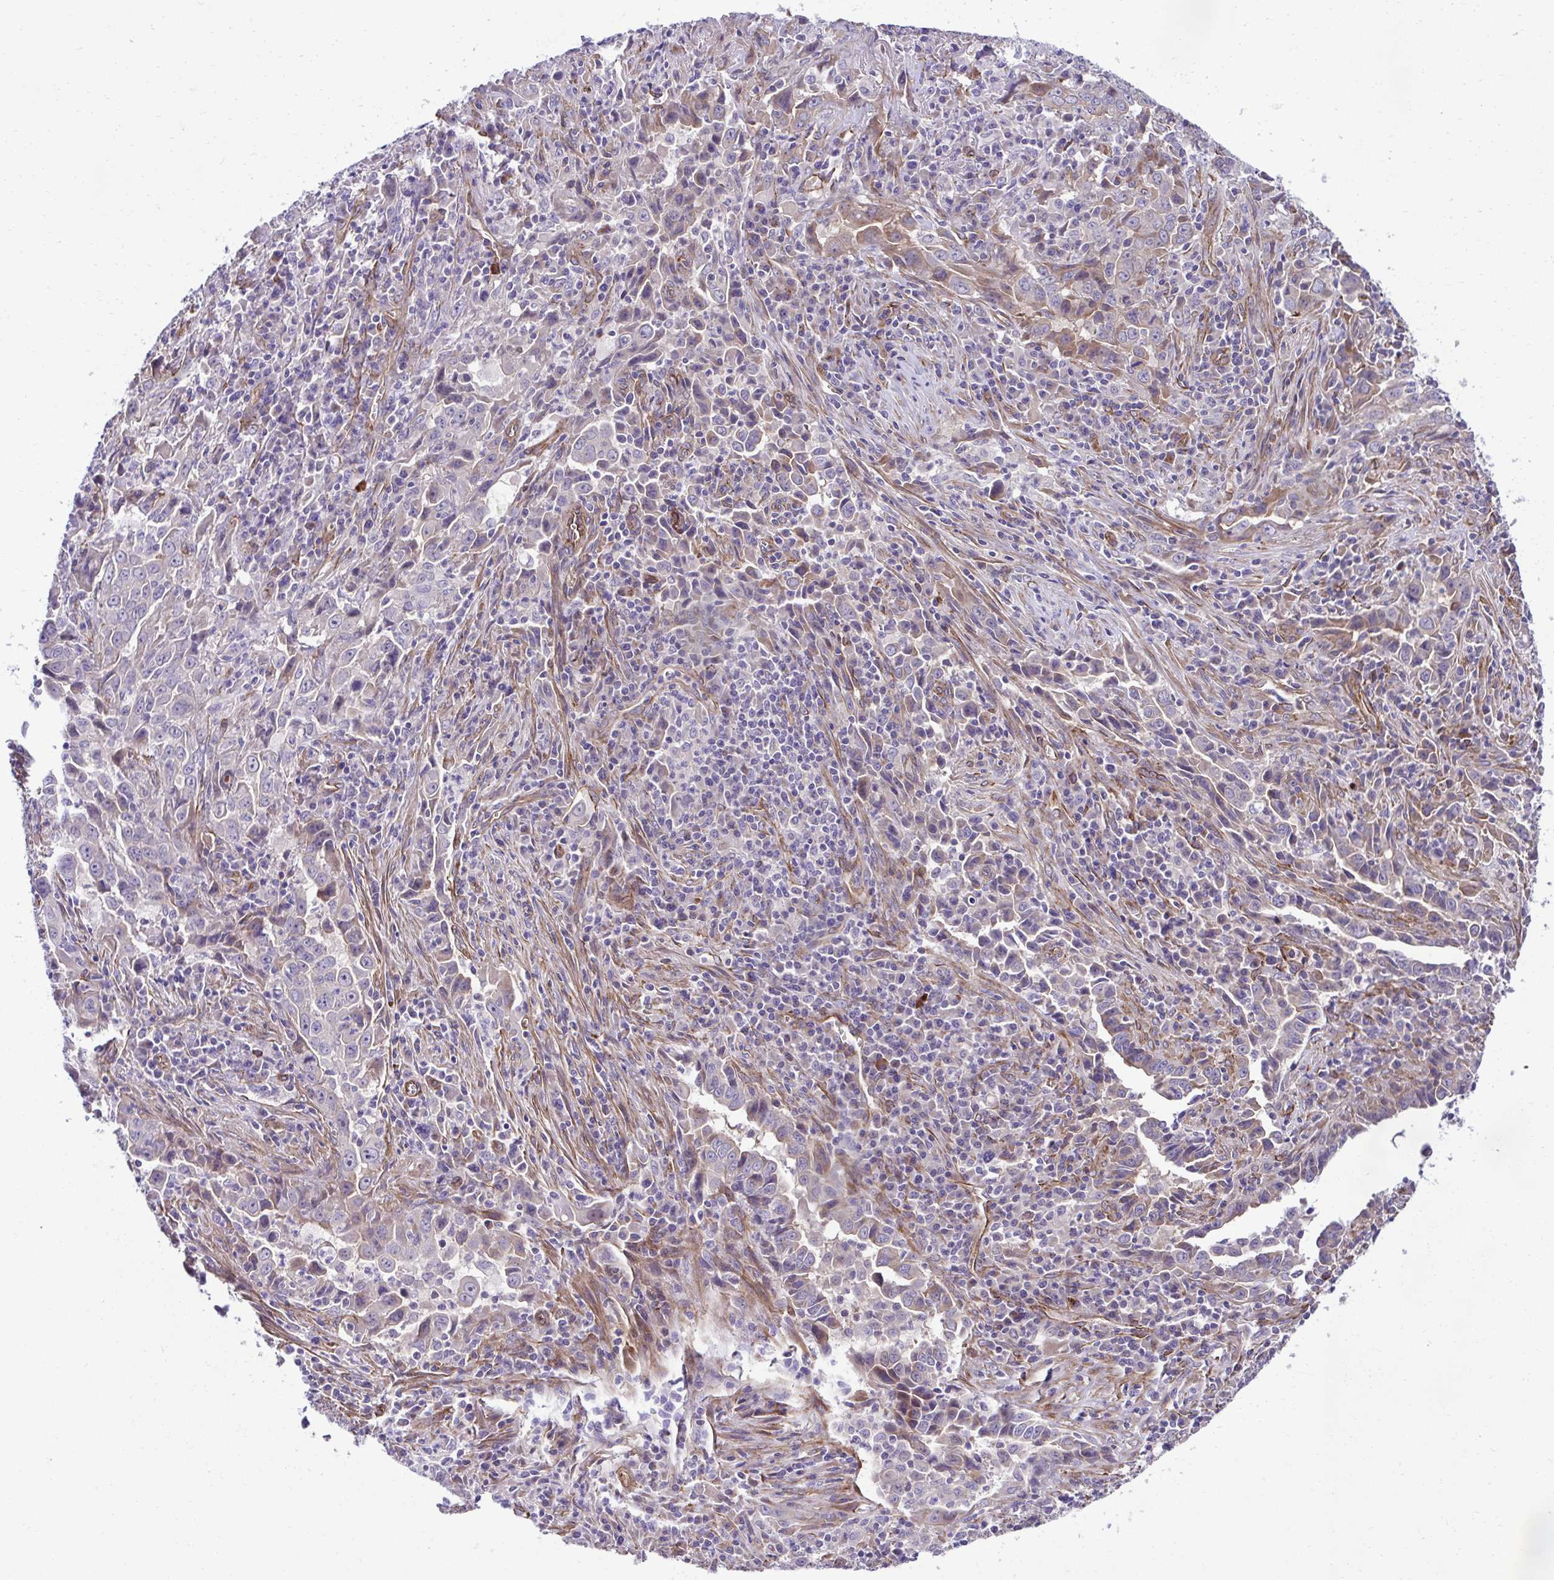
{"staining": {"intensity": "weak", "quantity": "<25%", "location": "cytoplasmic/membranous"}, "tissue": "lung cancer", "cell_type": "Tumor cells", "image_type": "cancer", "snomed": [{"axis": "morphology", "description": "Adenocarcinoma, NOS"}, {"axis": "topography", "description": "Lung"}], "caption": "Tumor cells are negative for protein expression in human lung adenocarcinoma.", "gene": "TRIM52", "patient": {"sex": "male", "age": 67}}